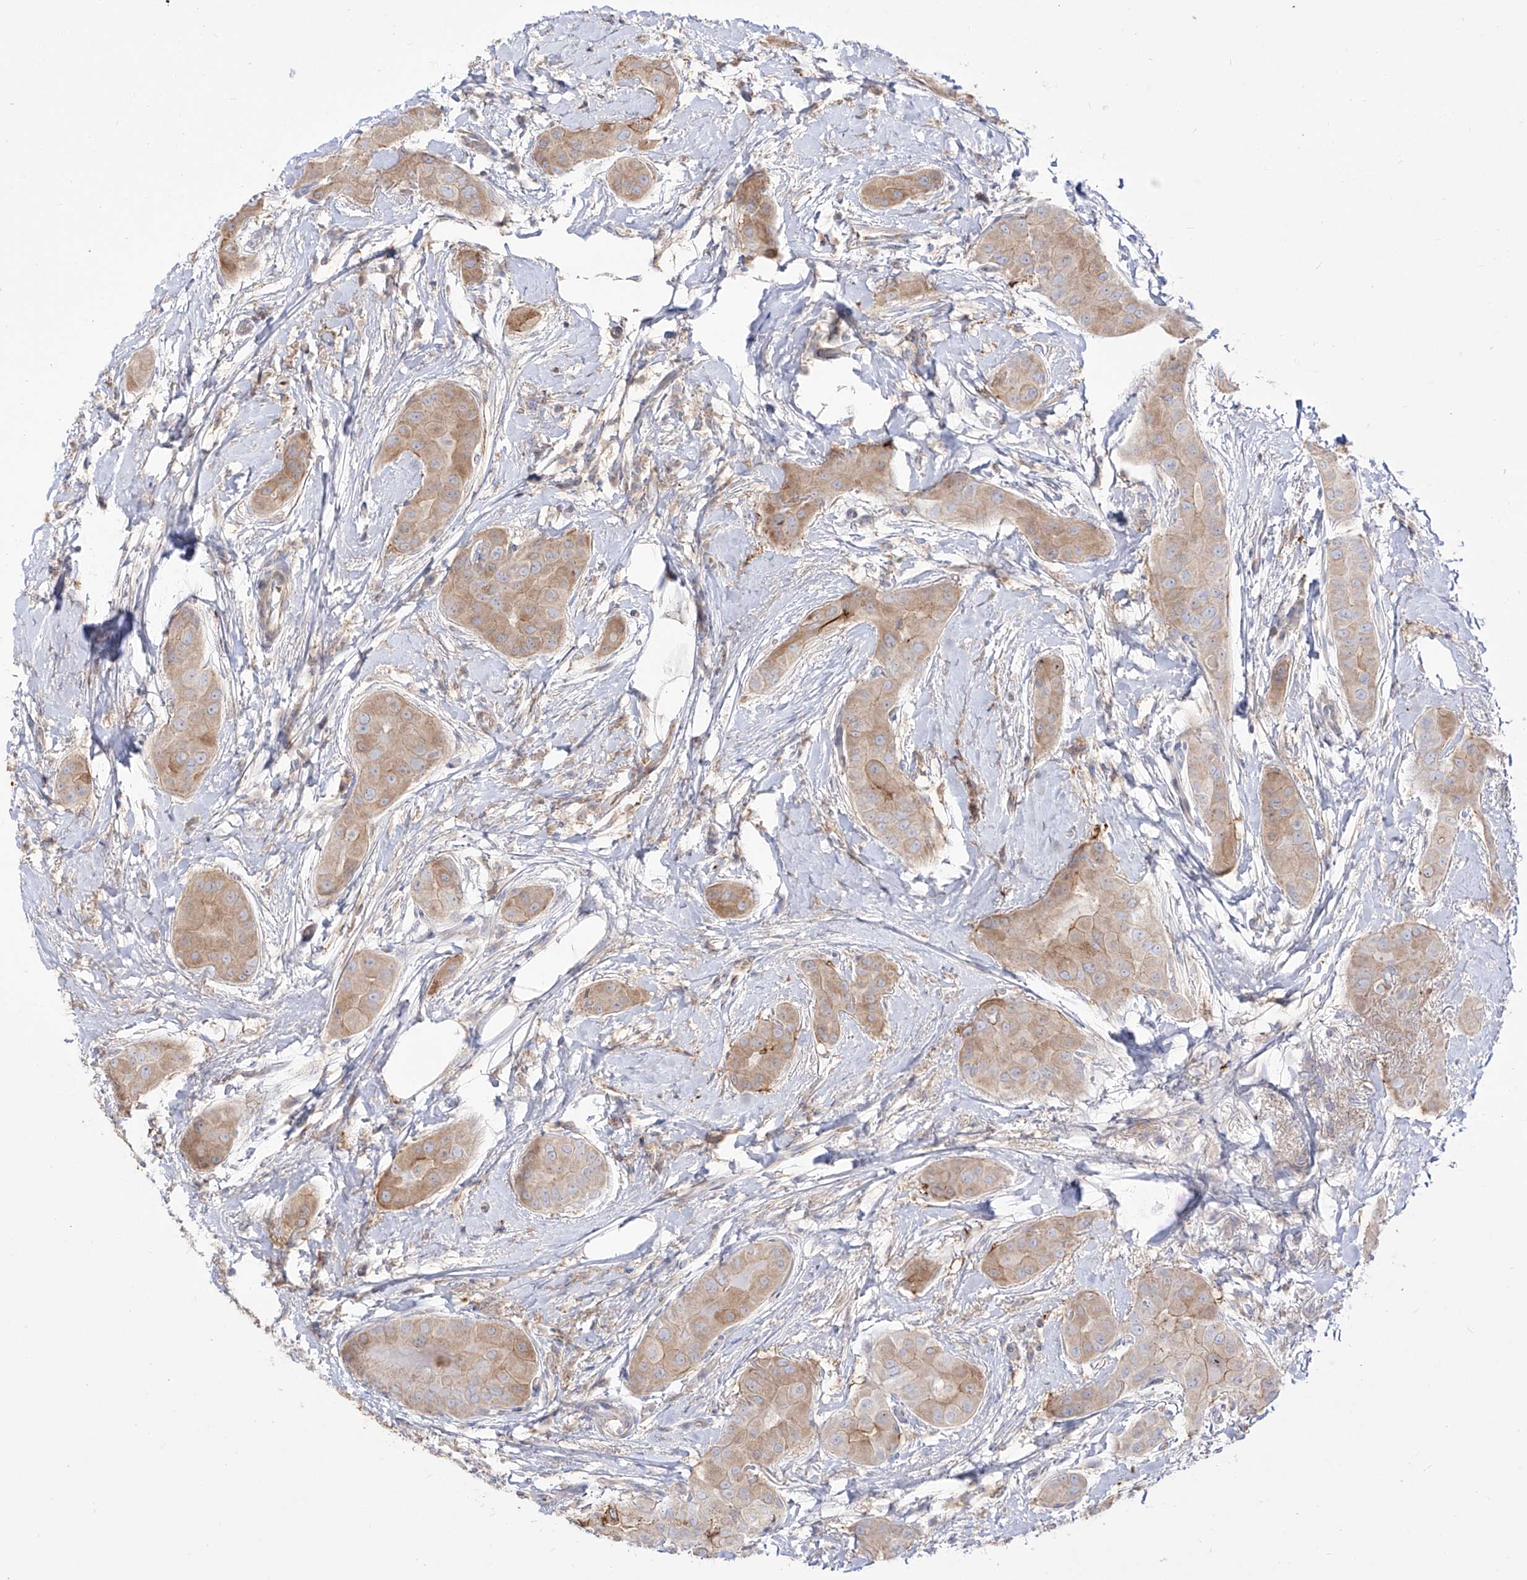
{"staining": {"intensity": "moderate", "quantity": "25%-75%", "location": "cytoplasmic/membranous"}, "tissue": "thyroid cancer", "cell_type": "Tumor cells", "image_type": "cancer", "snomed": [{"axis": "morphology", "description": "Papillary adenocarcinoma, NOS"}, {"axis": "topography", "description": "Thyroid gland"}], "caption": "Thyroid cancer stained with a brown dye demonstrates moderate cytoplasmic/membranous positive positivity in about 25%-75% of tumor cells.", "gene": "ZGRF1", "patient": {"sex": "male", "age": 33}}